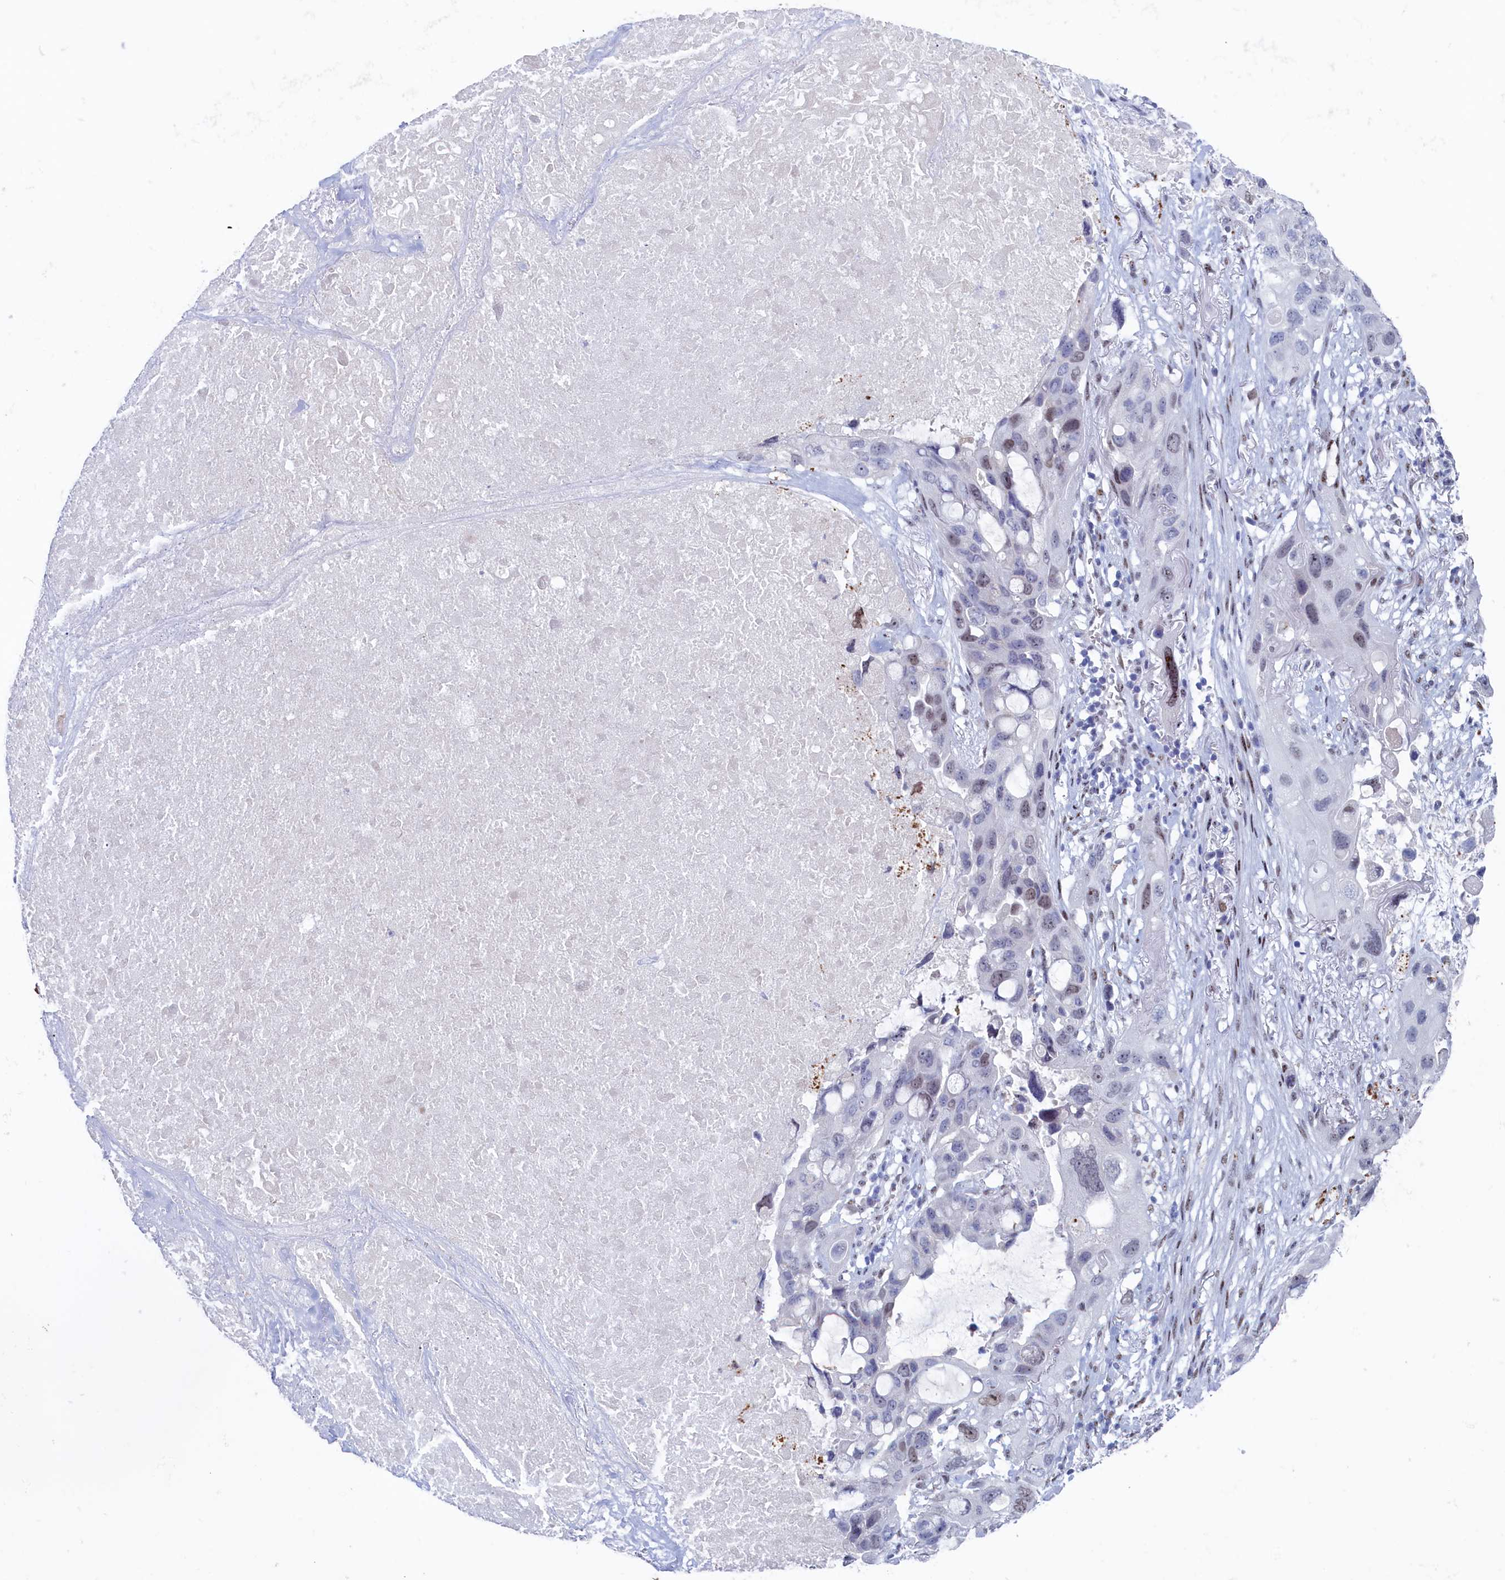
{"staining": {"intensity": "weak", "quantity": "25%-75%", "location": "nuclear"}, "tissue": "lung cancer", "cell_type": "Tumor cells", "image_type": "cancer", "snomed": [{"axis": "morphology", "description": "Squamous cell carcinoma, NOS"}, {"axis": "topography", "description": "Lung"}], "caption": "This histopathology image reveals lung cancer (squamous cell carcinoma) stained with IHC to label a protein in brown. The nuclear of tumor cells show weak positivity for the protein. Nuclei are counter-stained blue.", "gene": "WDR76", "patient": {"sex": "female", "age": 73}}